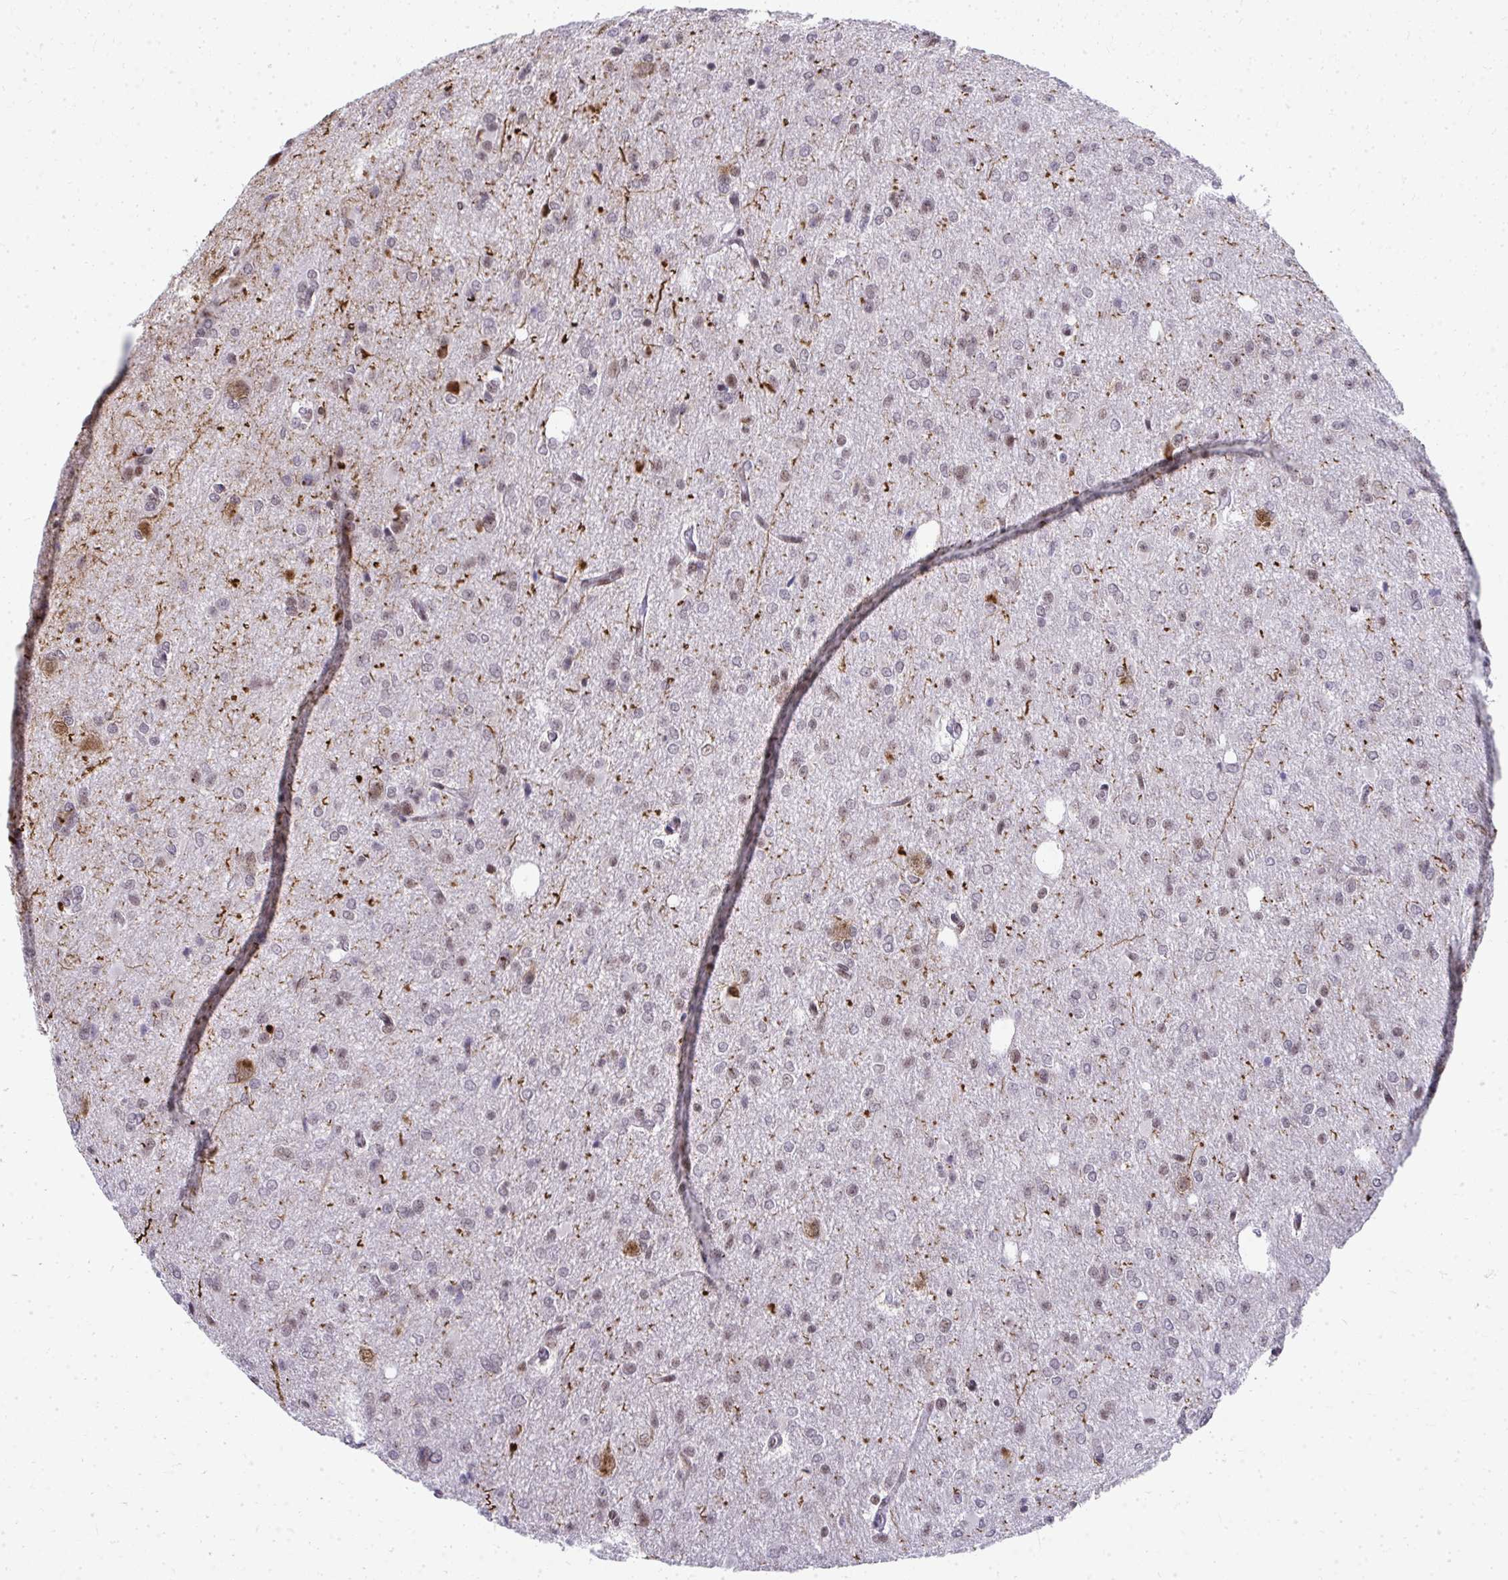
{"staining": {"intensity": "weak", "quantity": "<25%", "location": "nuclear"}, "tissue": "glioma", "cell_type": "Tumor cells", "image_type": "cancer", "snomed": [{"axis": "morphology", "description": "Glioma, malignant, Low grade"}, {"axis": "topography", "description": "Brain"}], "caption": "Photomicrograph shows no significant protein expression in tumor cells of malignant low-grade glioma.", "gene": "CREBBP", "patient": {"sex": "male", "age": 26}}